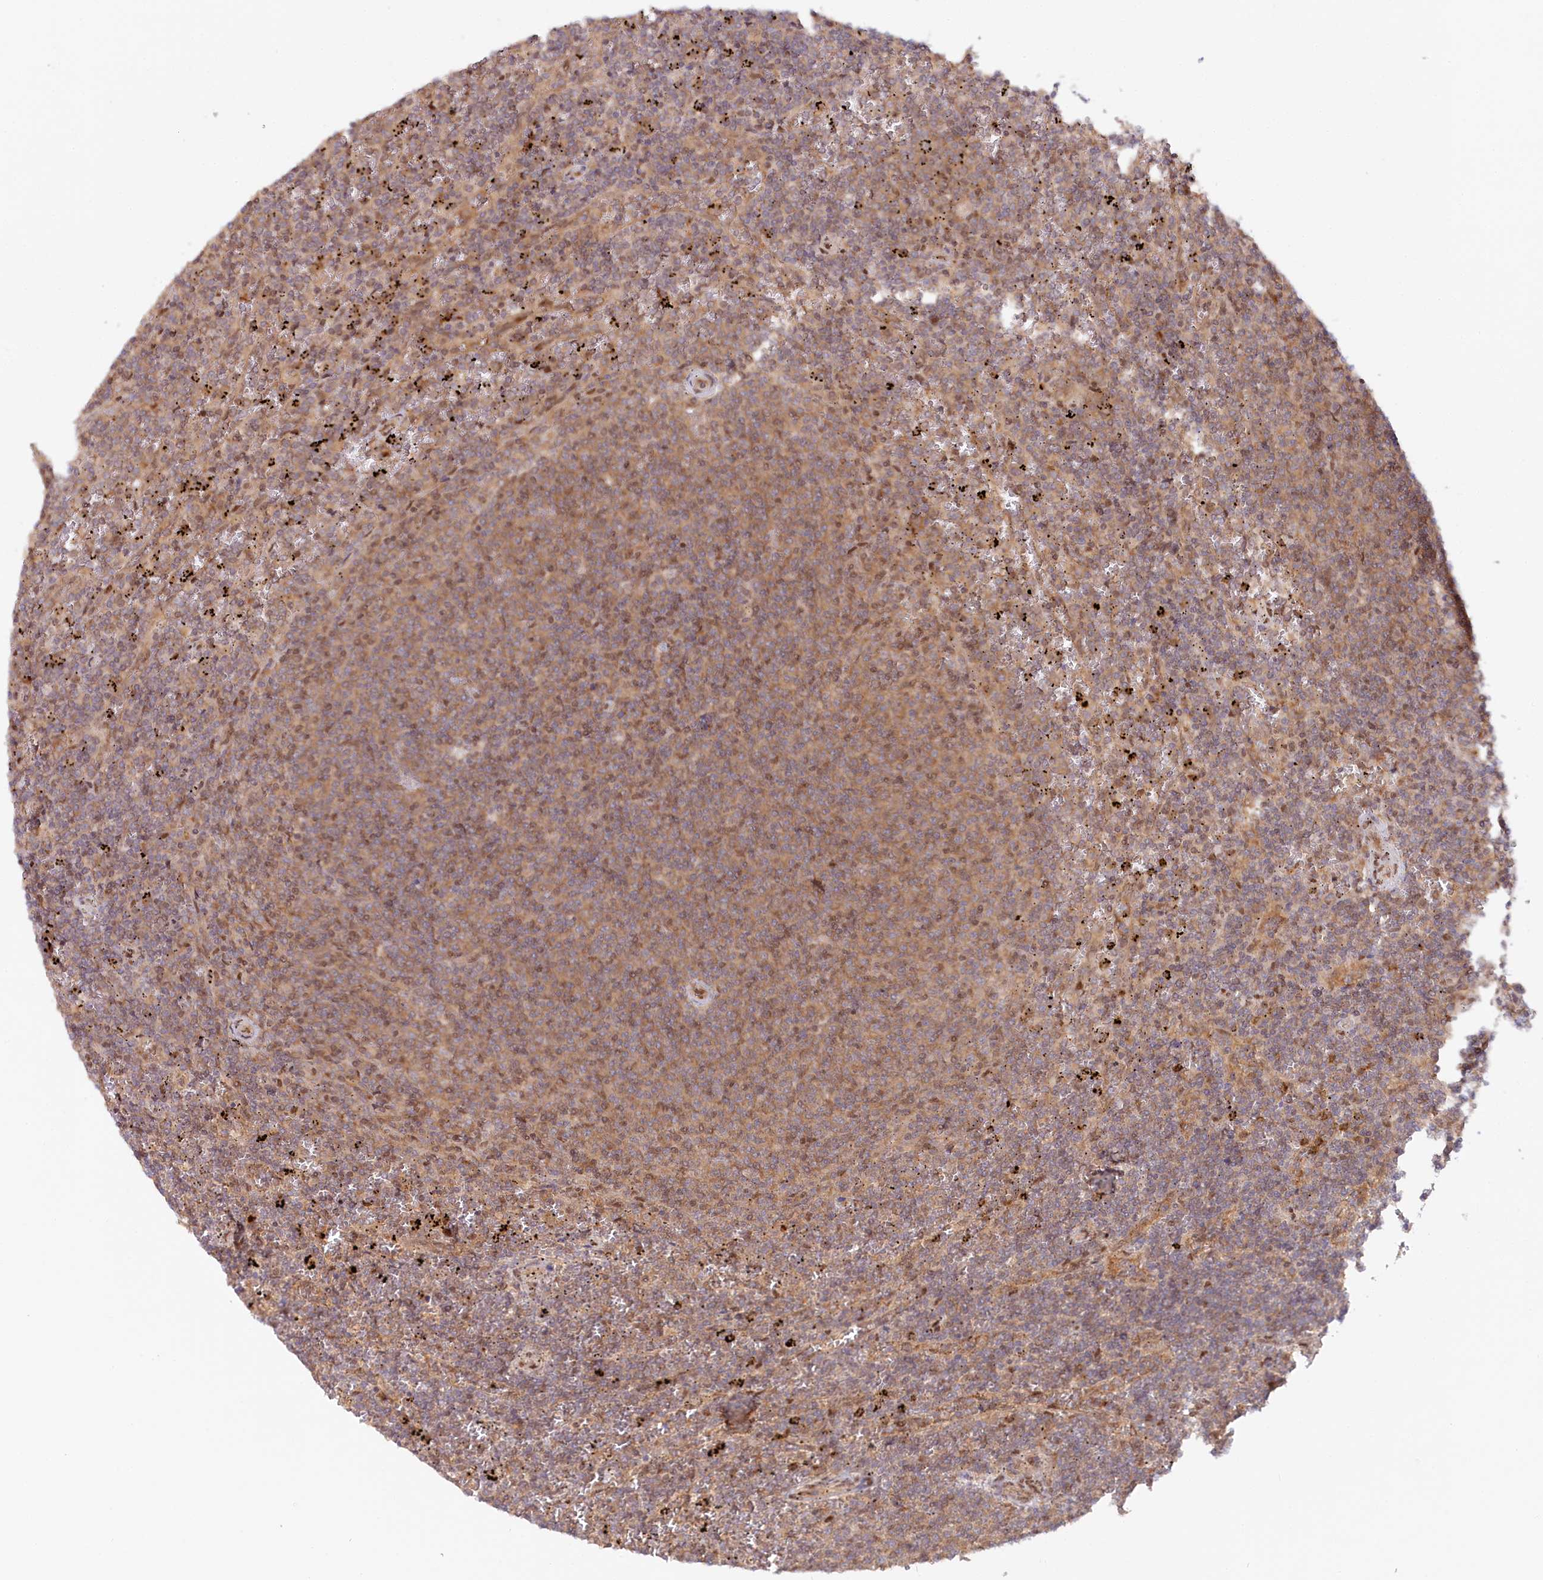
{"staining": {"intensity": "moderate", "quantity": ">75%", "location": "cytoplasmic/membranous"}, "tissue": "lymphoma", "cell_type": "Tumor cells", "image_type": "cancer", "snomed": [{"axis": "morphology", "description": "Malignant lymphoma, non-Hodgkin's type, Low grade"}, {"axis": "topography", "description": "Spleen"}], "caption": "Immunohistochemistry image of neoplastic tissue: malignant lymphoma, non-Hodgkin's type (low-grade) stained using immunohistochemistry reveals medium levels of moderate protein expression localized specifically in the cytoplasmic/membranous of tumor cells, appearing as a cytoplasmic/membranous brown color.", "gene": "CCDC65", "patient": {"sex": "female", "age": 50}}